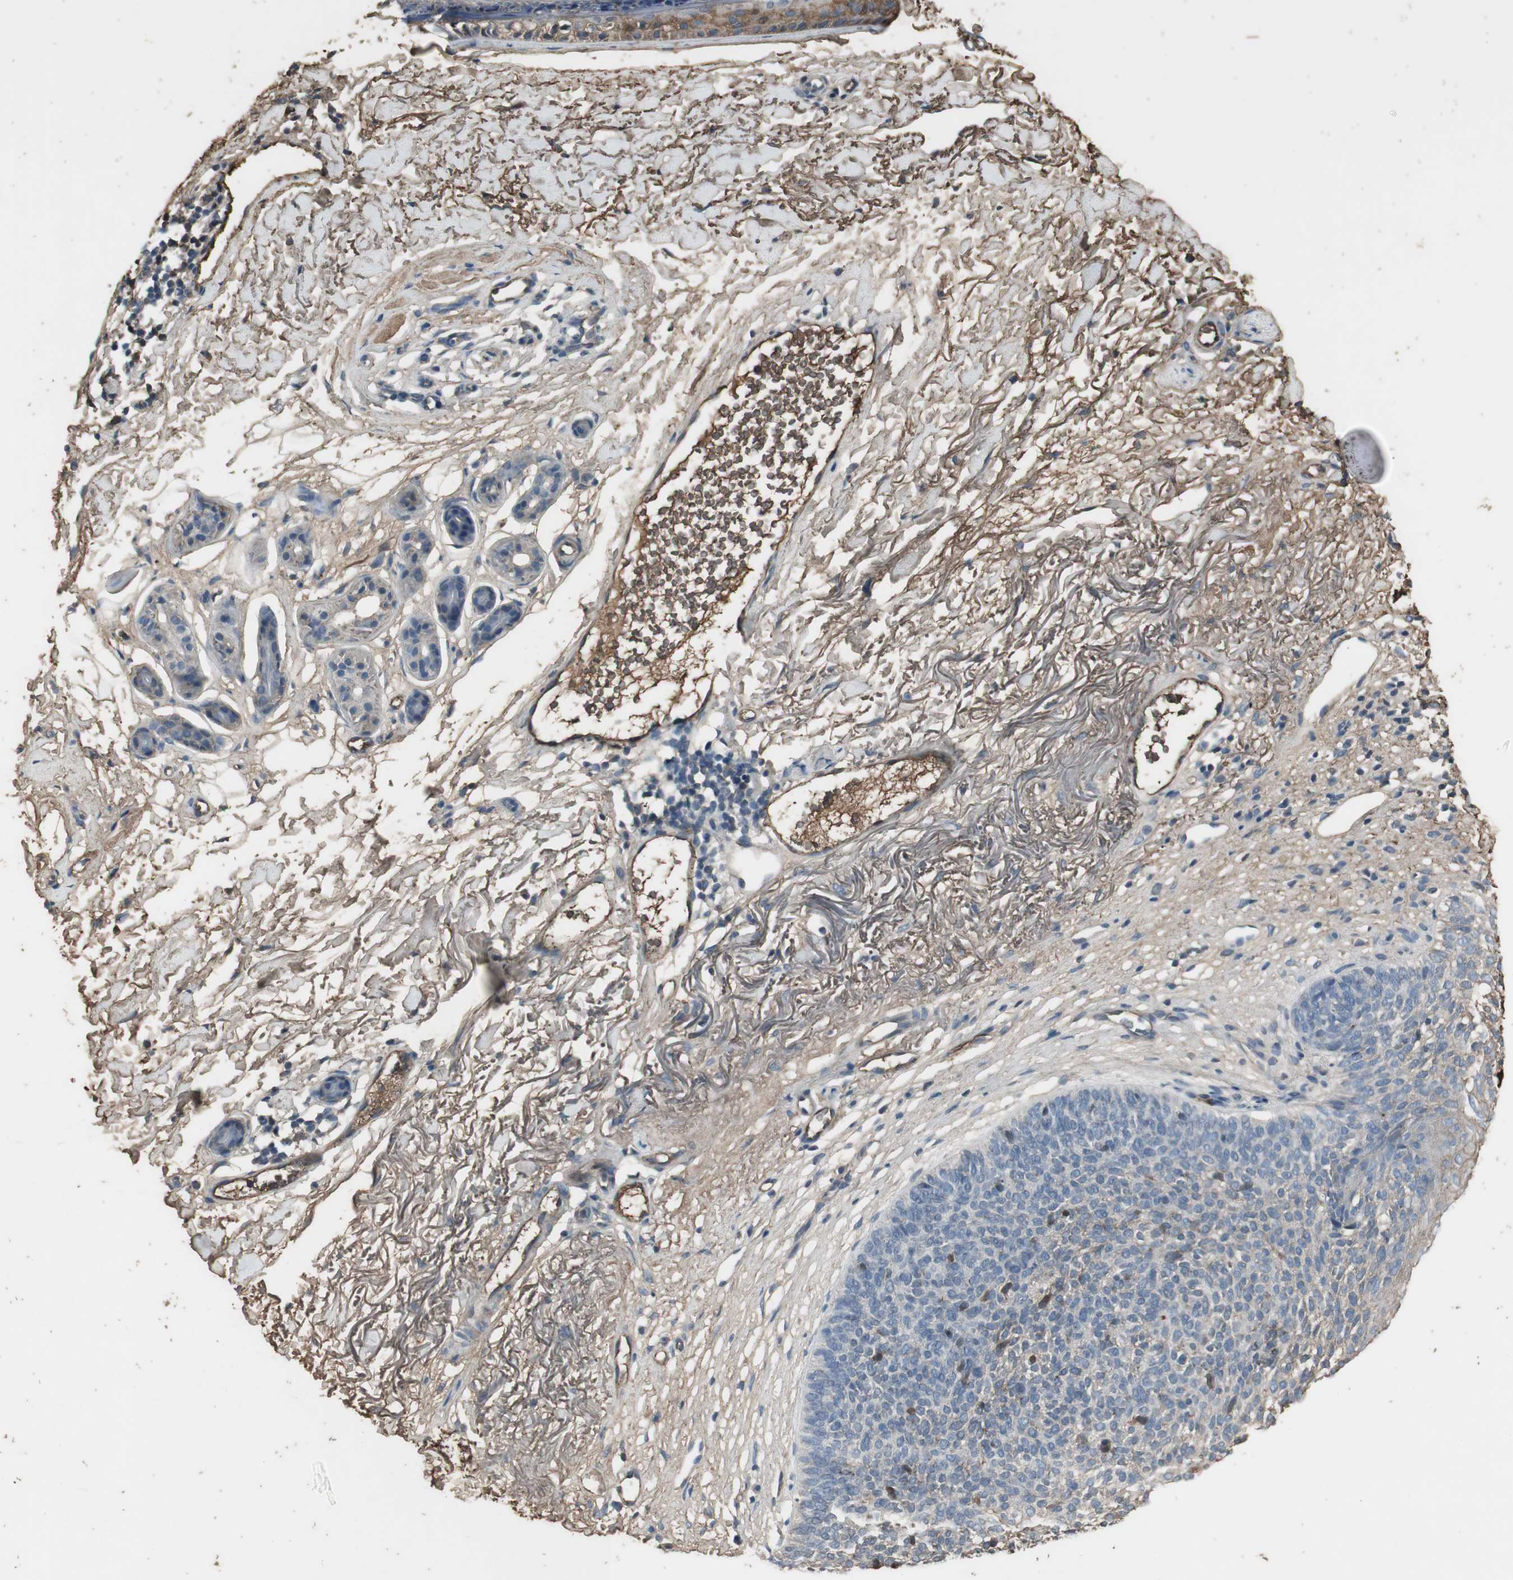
{"staining": {"intensity": "negative", "quantity": "none", "location": "none"}, "tissue": "skin cancer", "cell_type": "Tumor cells", "image_type": "cancer", "snomed": [{"axis": "morphology", "description": "Basal cell carcinoma"}, {"axis": "topography", "description": "Skin"}], "caption": "Skin cancer was stained to show a protein in brown. There is no significant positivity in tumor cells.", "gene": "MMP14", "patient": {"sex": "female", "age": 70}}